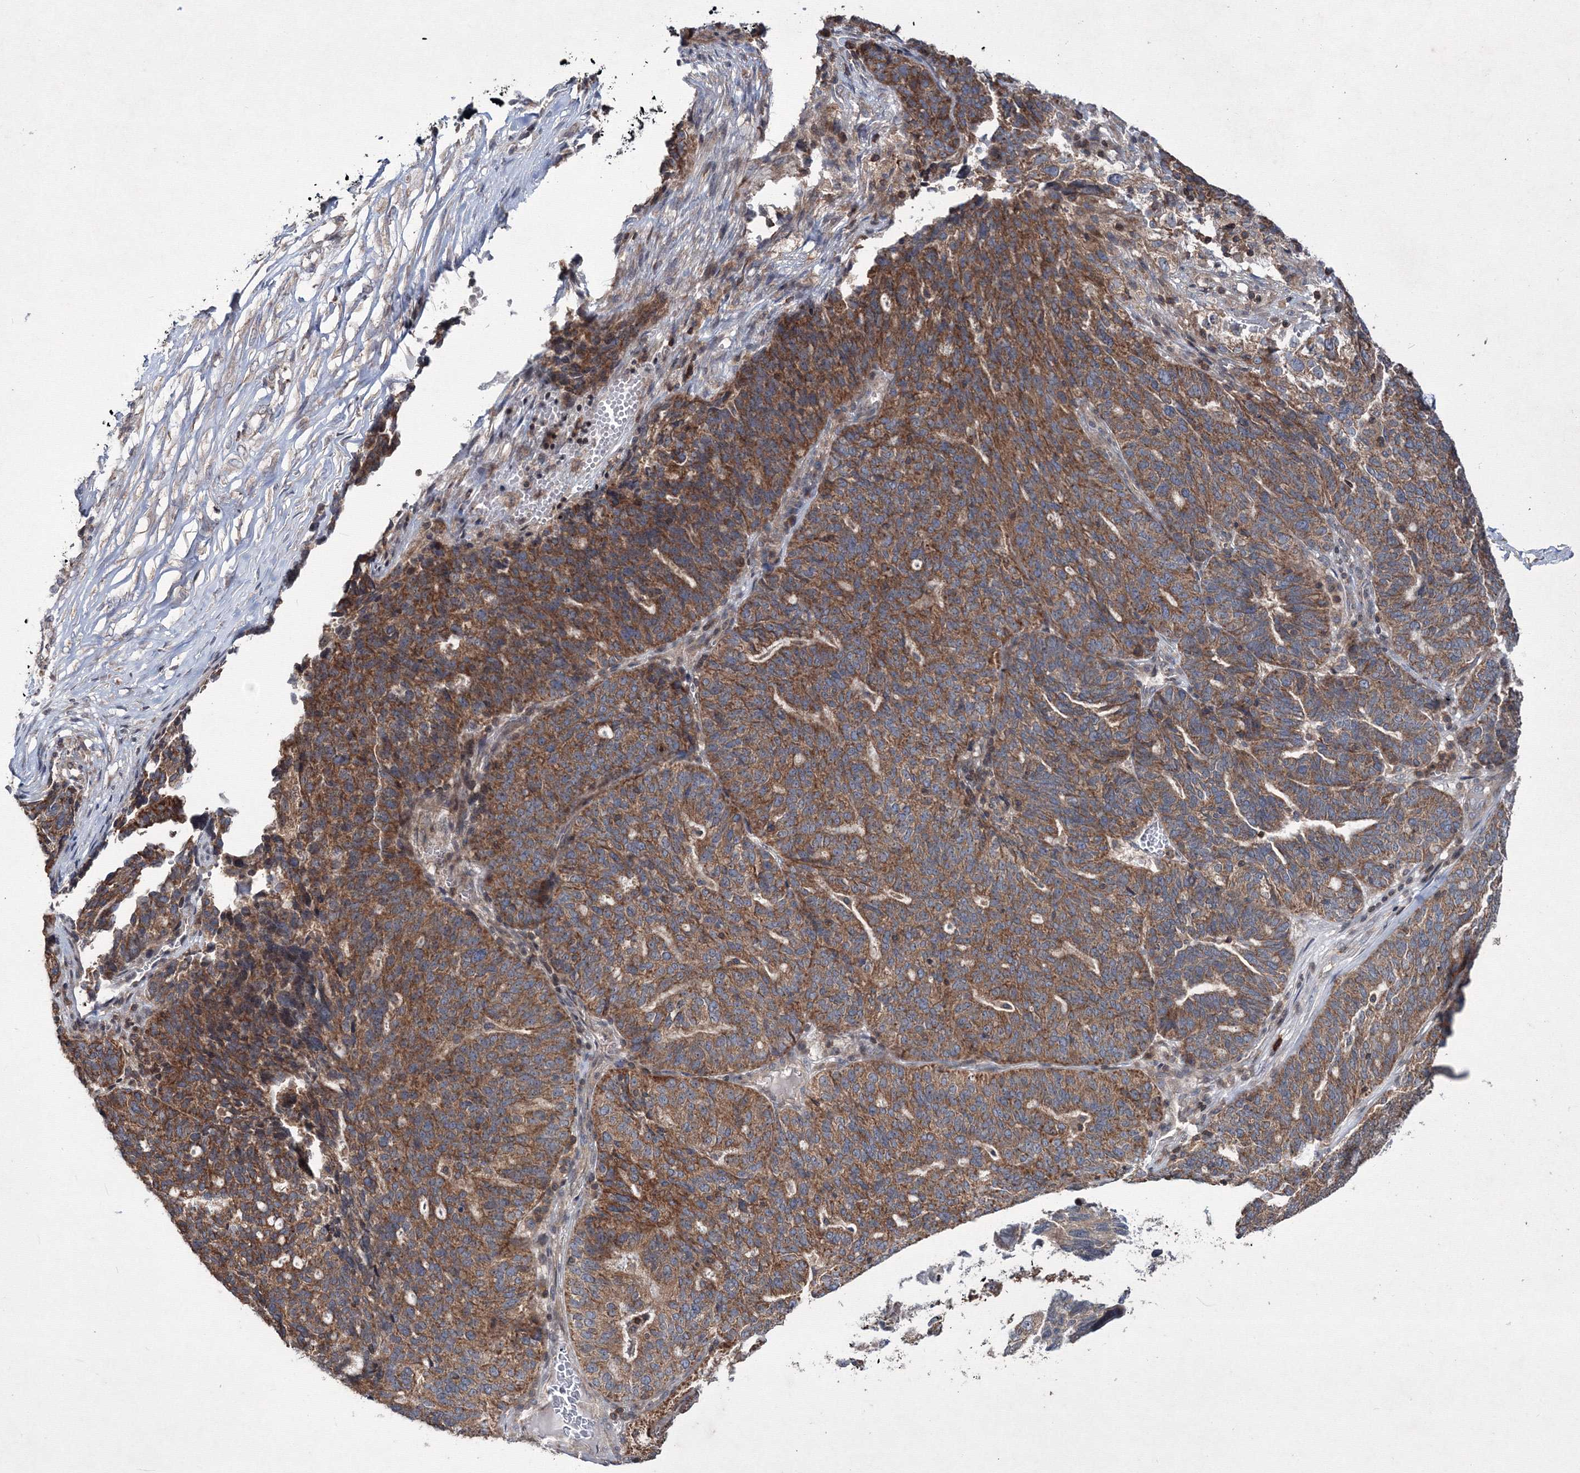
{"staining": {"intensity": "strong", "quantity": ">75%", "location": "cytoplasmic/membranous"}, "tissue": "ovarian cancer", "cell_type": "Tumor cells", "image_type": "cancer", "snomed": [{"axis": "morphology", "description": "Cystadenocarcinoma, serous, NOS"}, {"axis": "topography", "description": "Ovary"}], "caption": "Immunohistochemistry (IHC) staining of ovarian cancer (serous cystadenocarcinoma), which displays high levels of strong cytoplasmic/membranous expression in about >75% of tumor cells indicating strong cytoplasmic/membranous protein expression. The staining was performed using DAB (3,3'-diaminobenzidine) (brown) for protein detection and nuclei were counterstained in hematoxylin (blue).", "gene": "MKRN2", "patient": {"sex": "female", "age": 59}}